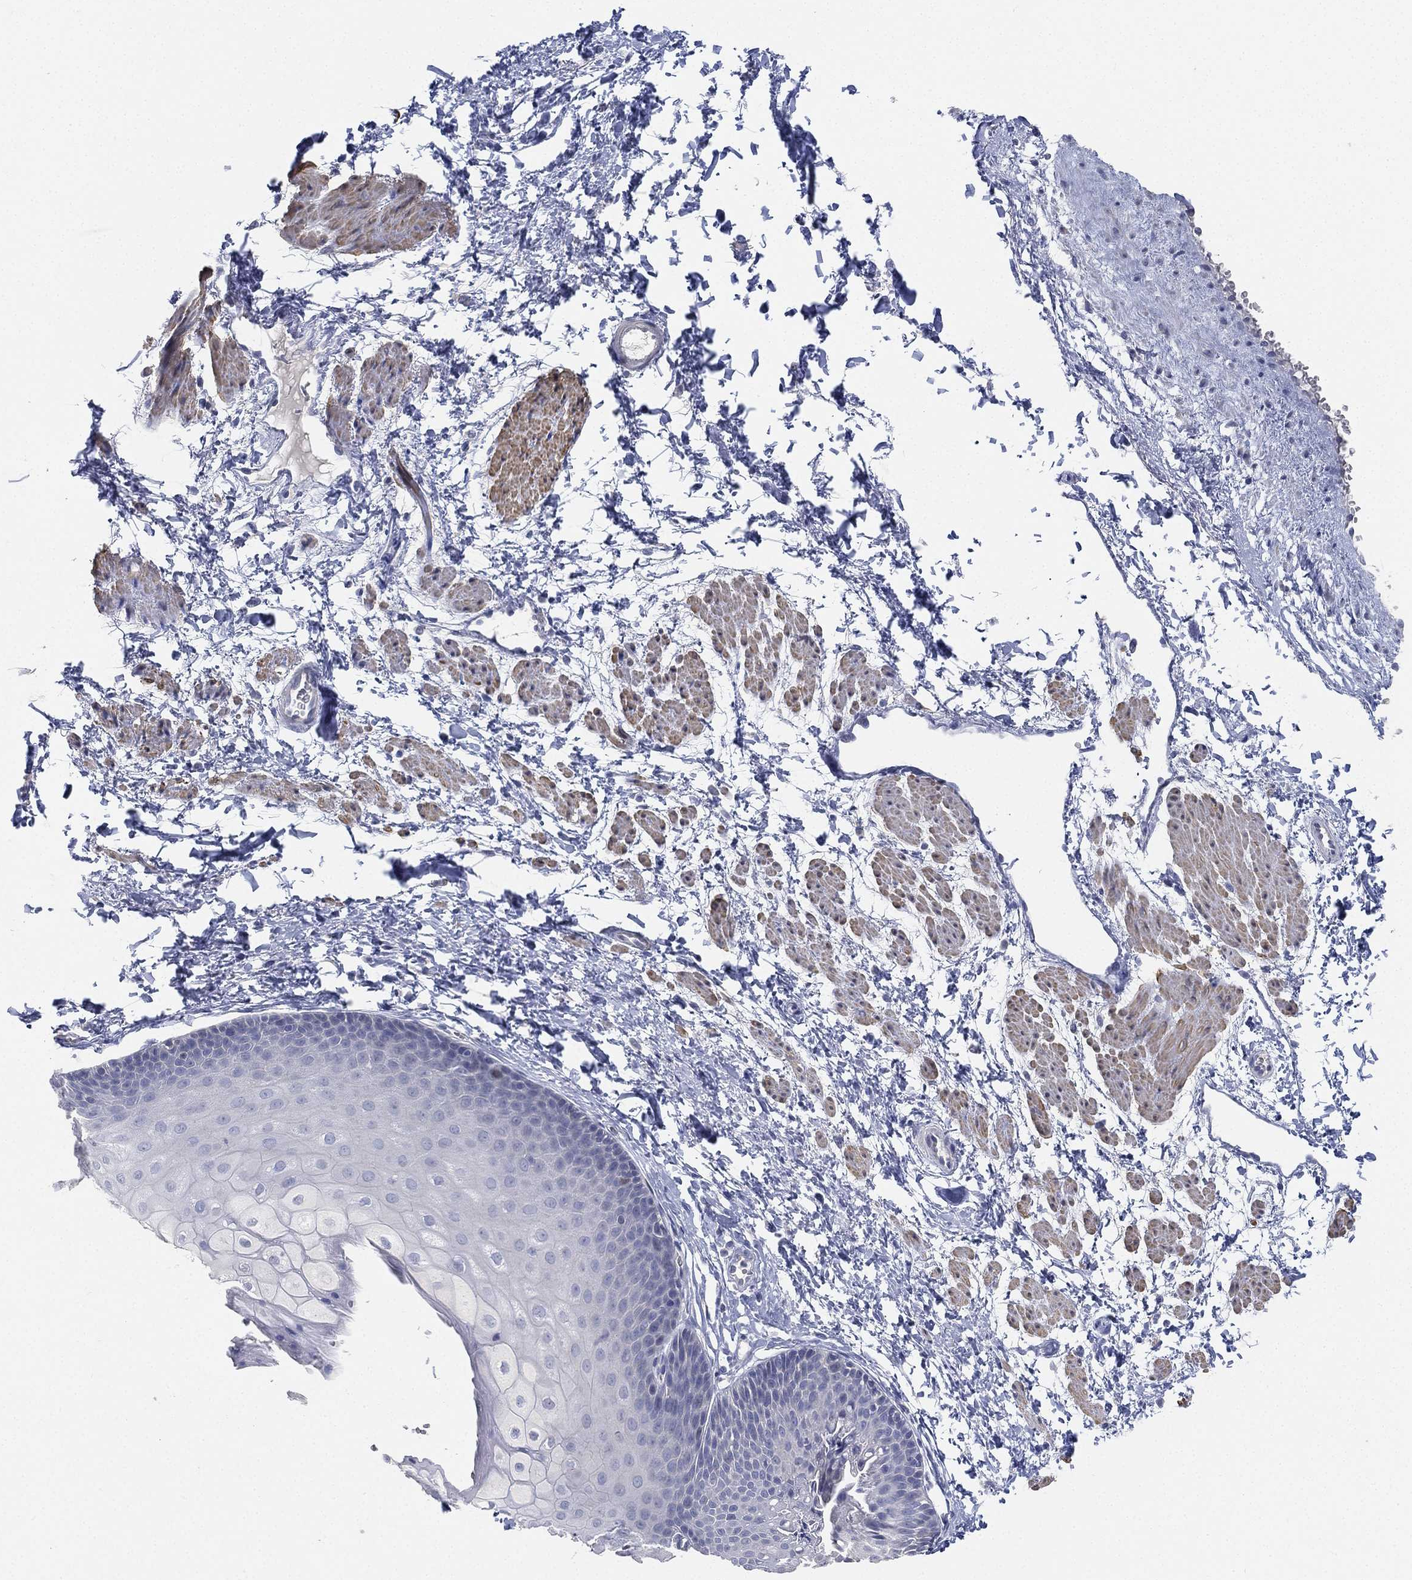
{"staining": {"intensity": "negative", "quantity": "none", "location": "none"}, "tissue": "skin", "cell_type": "Epidermal cells", "image_type": "normal", "snomed": [{"axis": "morphology", "description": "Normal tissue, NOS"}, {"axis": "topography", "description": "Anal"}], "caption": "Immunohistochemical staining of benign human skin demonstrates no significant expression in epidermal cells. The staining was performed using DAB to visualize the protein expression in brown, while the nuclei were stained in blue with hematoxylin (Magnification: 20x).", "gene": "FAM187B", "patient": {"sex": "male", "age": 53}}